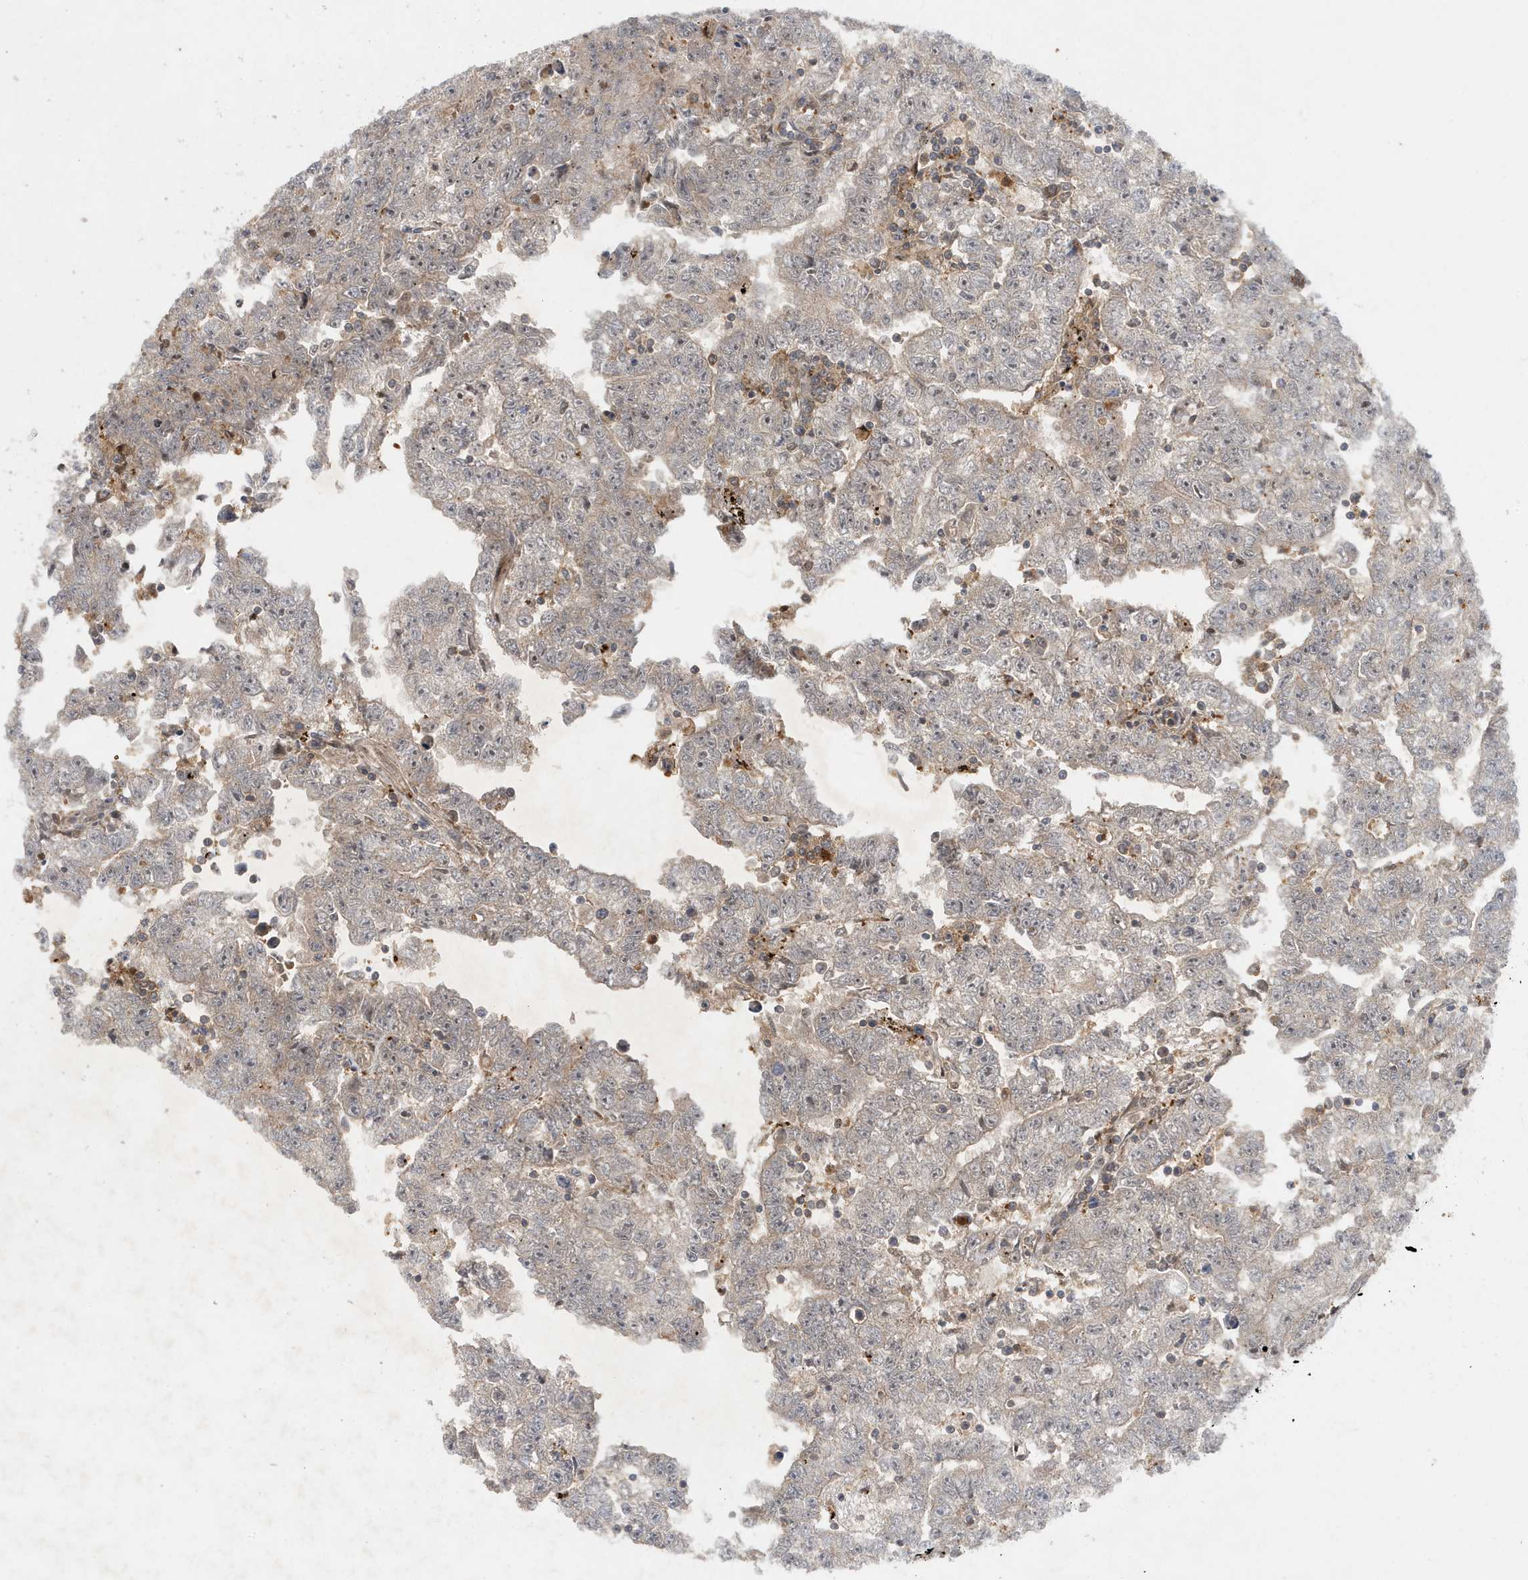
{"staining": {"intensity": "weak", "quantity": "<25%", "location": "cytoplasmic/membranous"}, "tissue": "testis cancer", "cell_type": "Tumor cells", "image_type": "cancer", "snomed": [{"axis": "morphology", "description": "Carcinoma, Embryonal, NOS"}, {"axis": "topography", "description": "Testis"}], "caption": "Testis cancer (embryonal carcinoma) was stained to show a protein in brown. There is no significant staining in tumor cells. (DAB (3,3'-diaminobenzidine) immunohistochemistry visualized using brightfield microscopy, high magnification).", "gene": "LAPTM4A", "patient": {"sex": "male", "age": 25}}